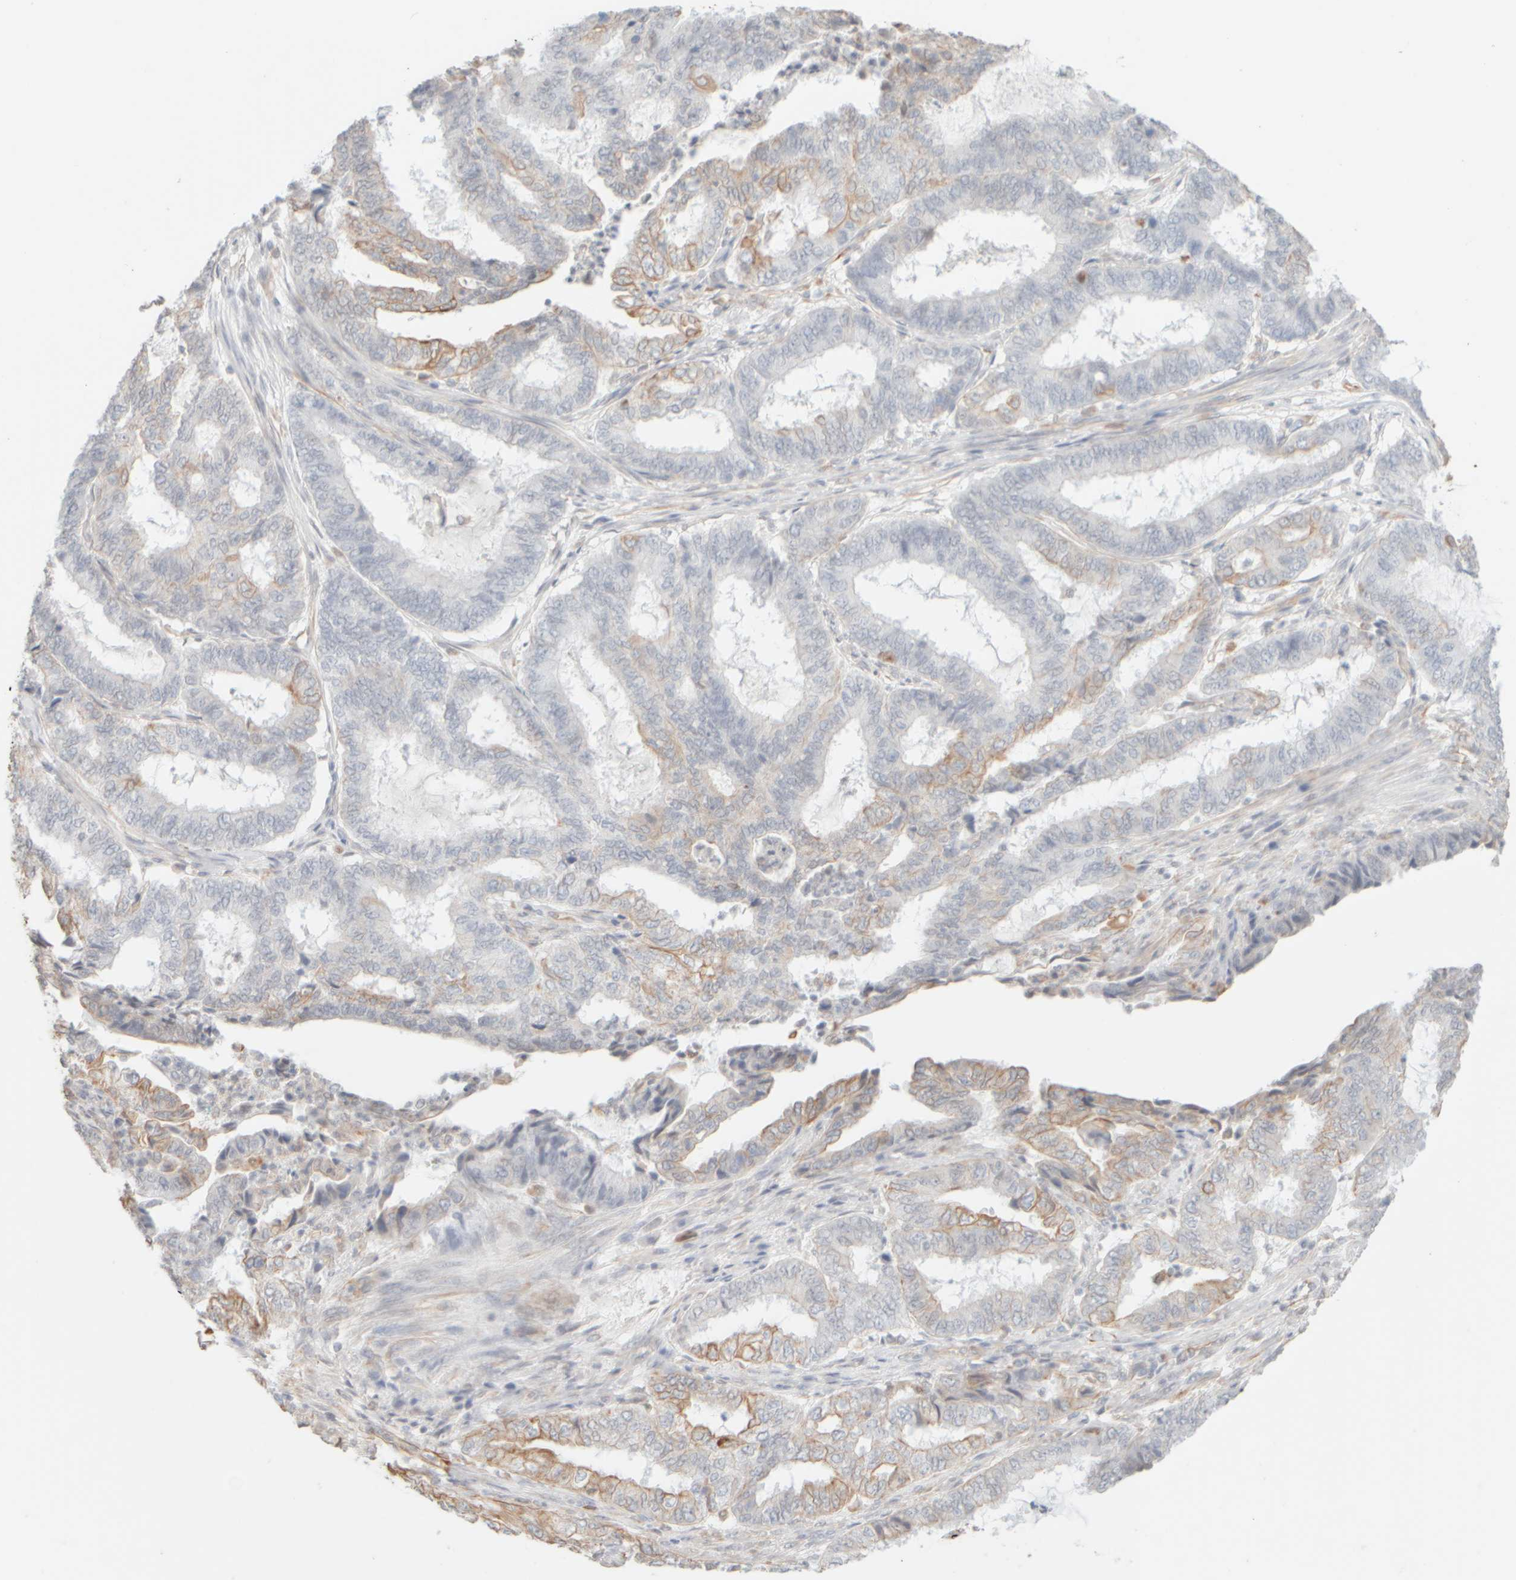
{"staining": {"intensity": "weak", "quantity": "25%-75%", "location": "cytoplasmic/membranous"}, "tissue": "endometrial cancer", "cell_type": "Tumor cells", "image_type": "cancer", "snomed": [{"axis": "morphology", "description": "Adenocarcinoma, NOS"}, {"axis": "topography", "description": "Endometrium"}], "caption": "Endometrial adenocarcinoma stained for a protein exhibits weak cytoplasmic/membranous positivity in tumor cells.", "gene": "KRT15", "patient": {"sex": "female", "age": 51}}